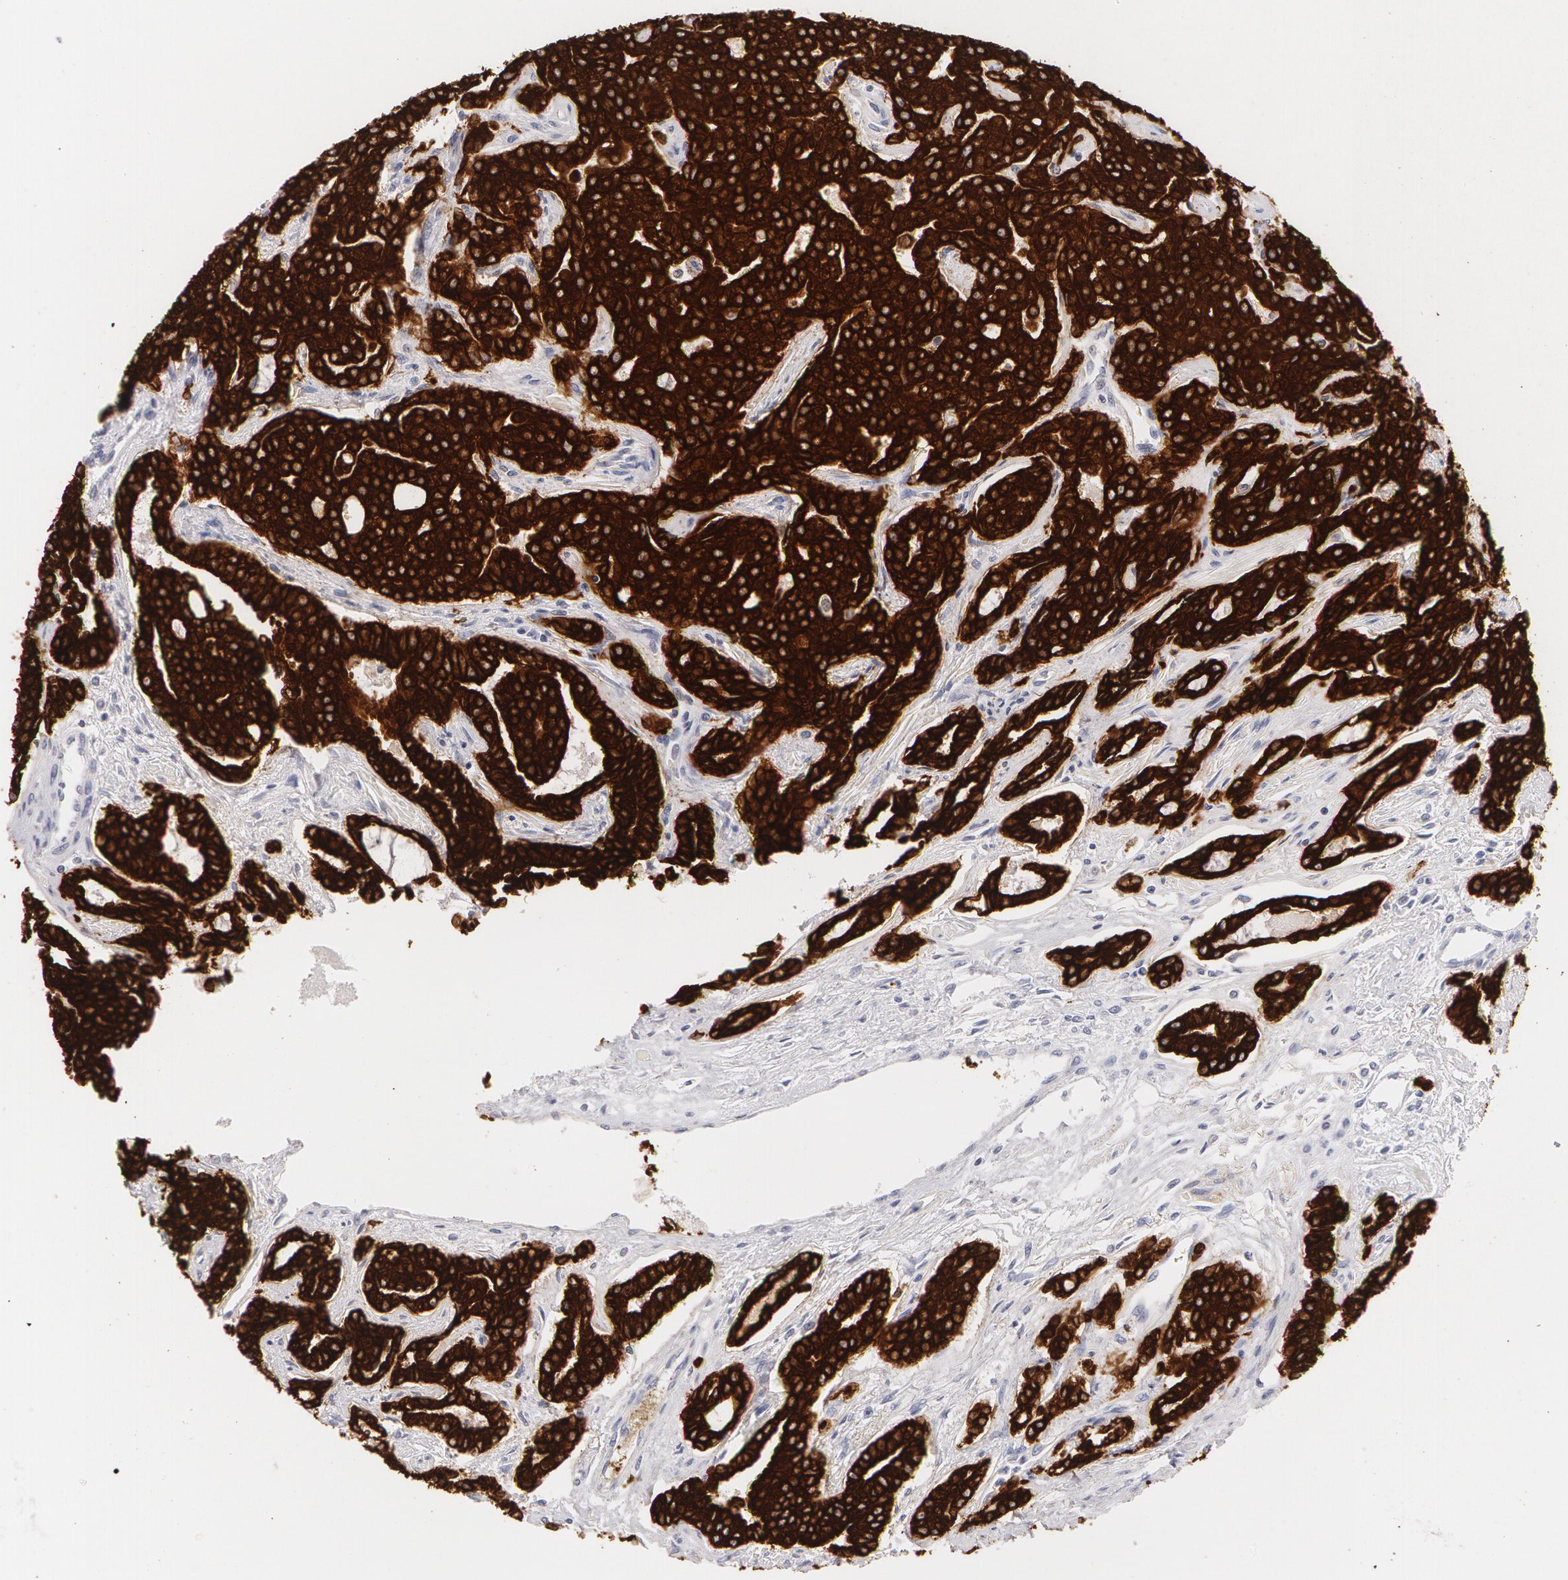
{"staining": {"intensity": "strong", "quantity": ">75%", "location": "cytoplasmic/membranous"}, "tissue": "prostate cancer", "cell_type": "Tumor cells", "image_type": "cancer", "snomed": [{"axis": "morphology", "description": "Adenocarcinoma, Medium grade"}, {"axis": "topography", "description": "Prostate"}], "caption": "A micrograph showing strong cytoplasmic/membranous positivity in approximately >75% of tumor cells in prostate cancer, as visualized by brown immunohistochemical staining.", "gene": "KRT8", "patient": {"sex": "male", "age": 72}}